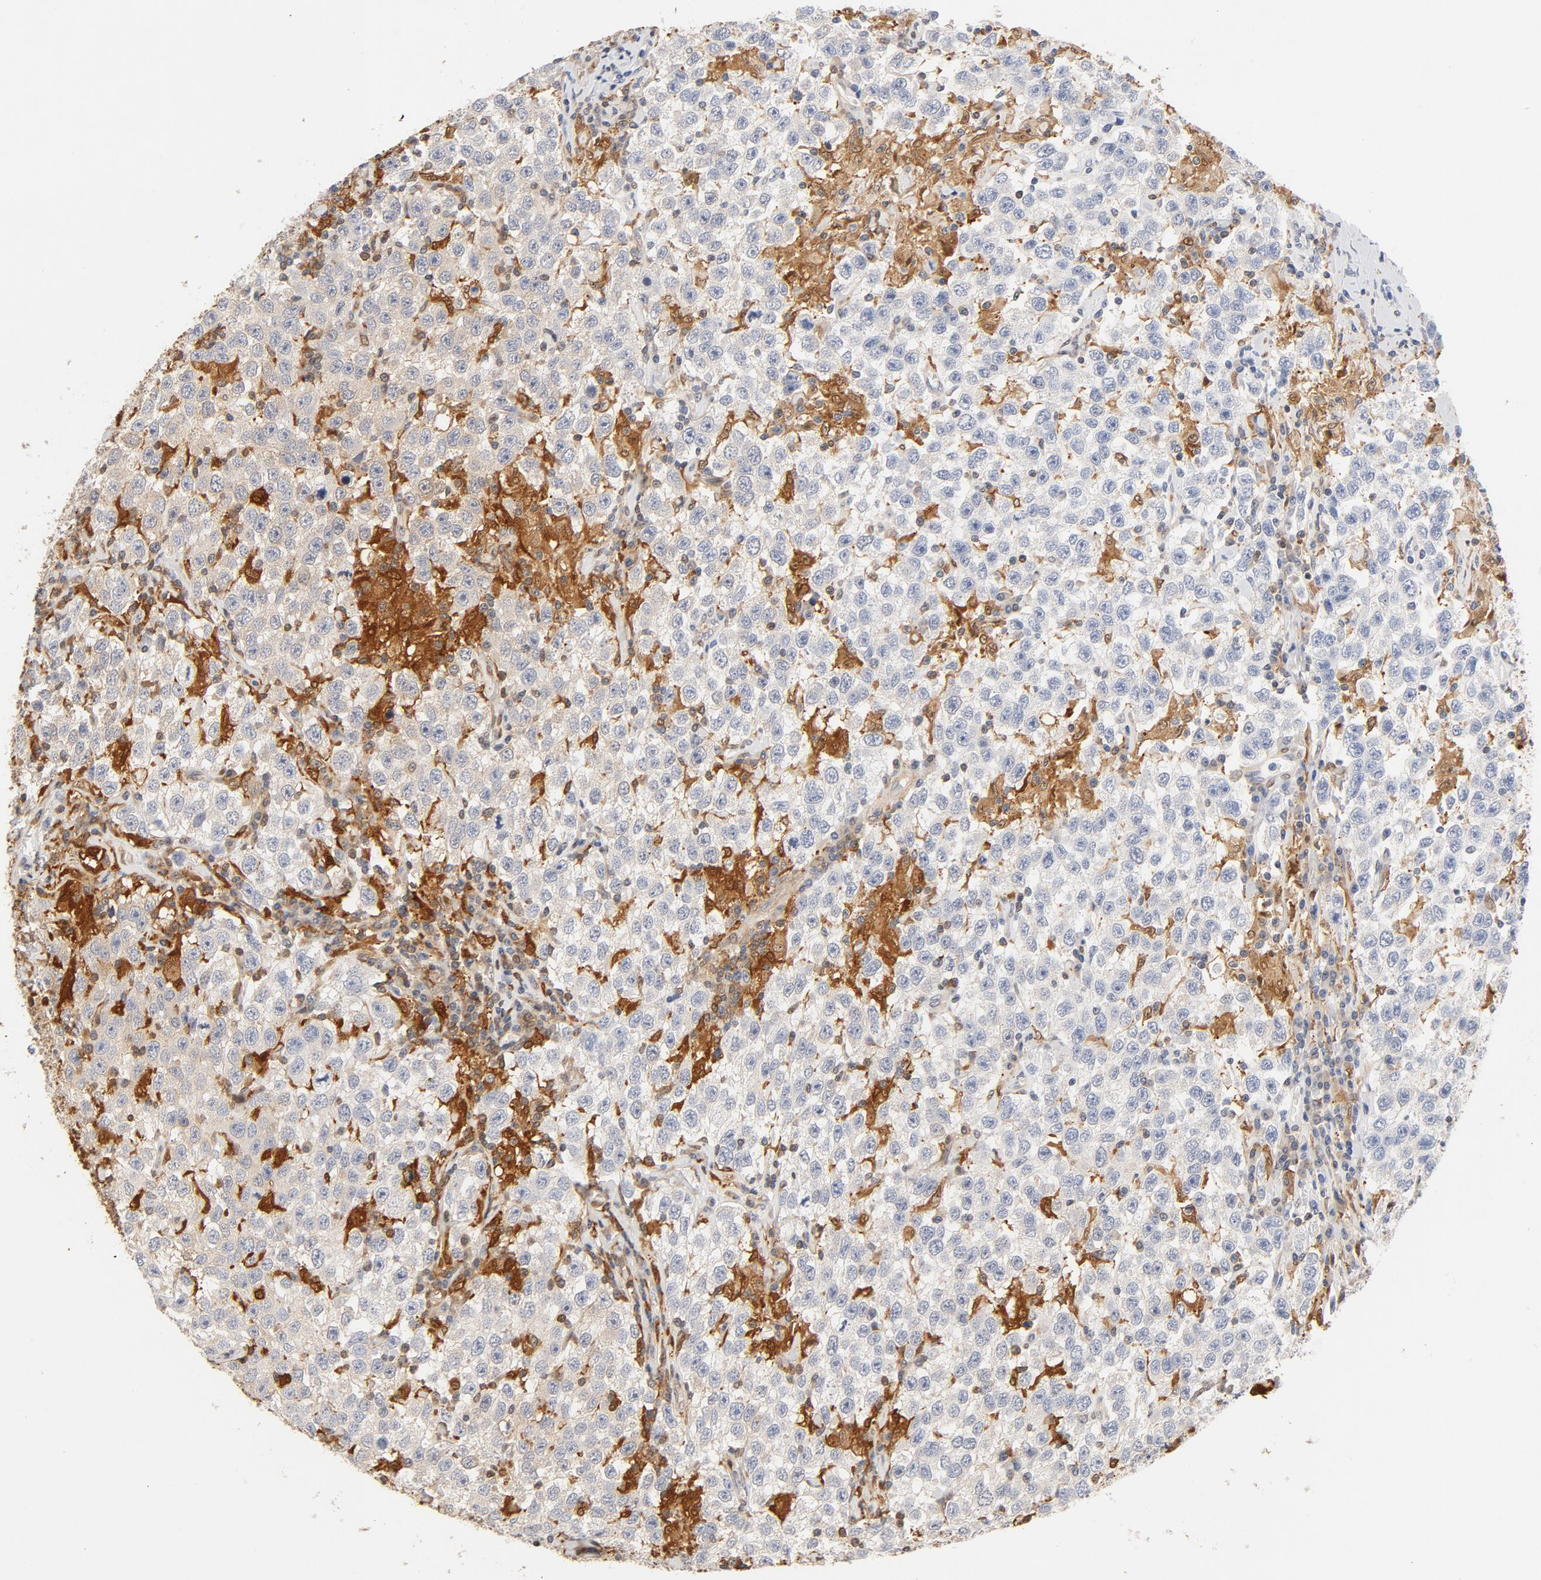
{"staining": {"intensity": "weak", "quantity": "25%-75%", "location": "cytoplasmic/membranous"}, "tissue": "testis cancer", "cell_type": "Tumor cells", "image_type": "cancer", "snomed": [{"axis": "morphology", "description": "Seminoma, NOS"}, {"axis": "topography", "description": "Testis"}], "caption": "Testis cancer stained with a brown dye shows weak cytoplasmic/membranous positive staining in approximately 25%-75% of tumor cells.", "gene": "STAT1", "patient": {"sex": "male", "age": 41}}